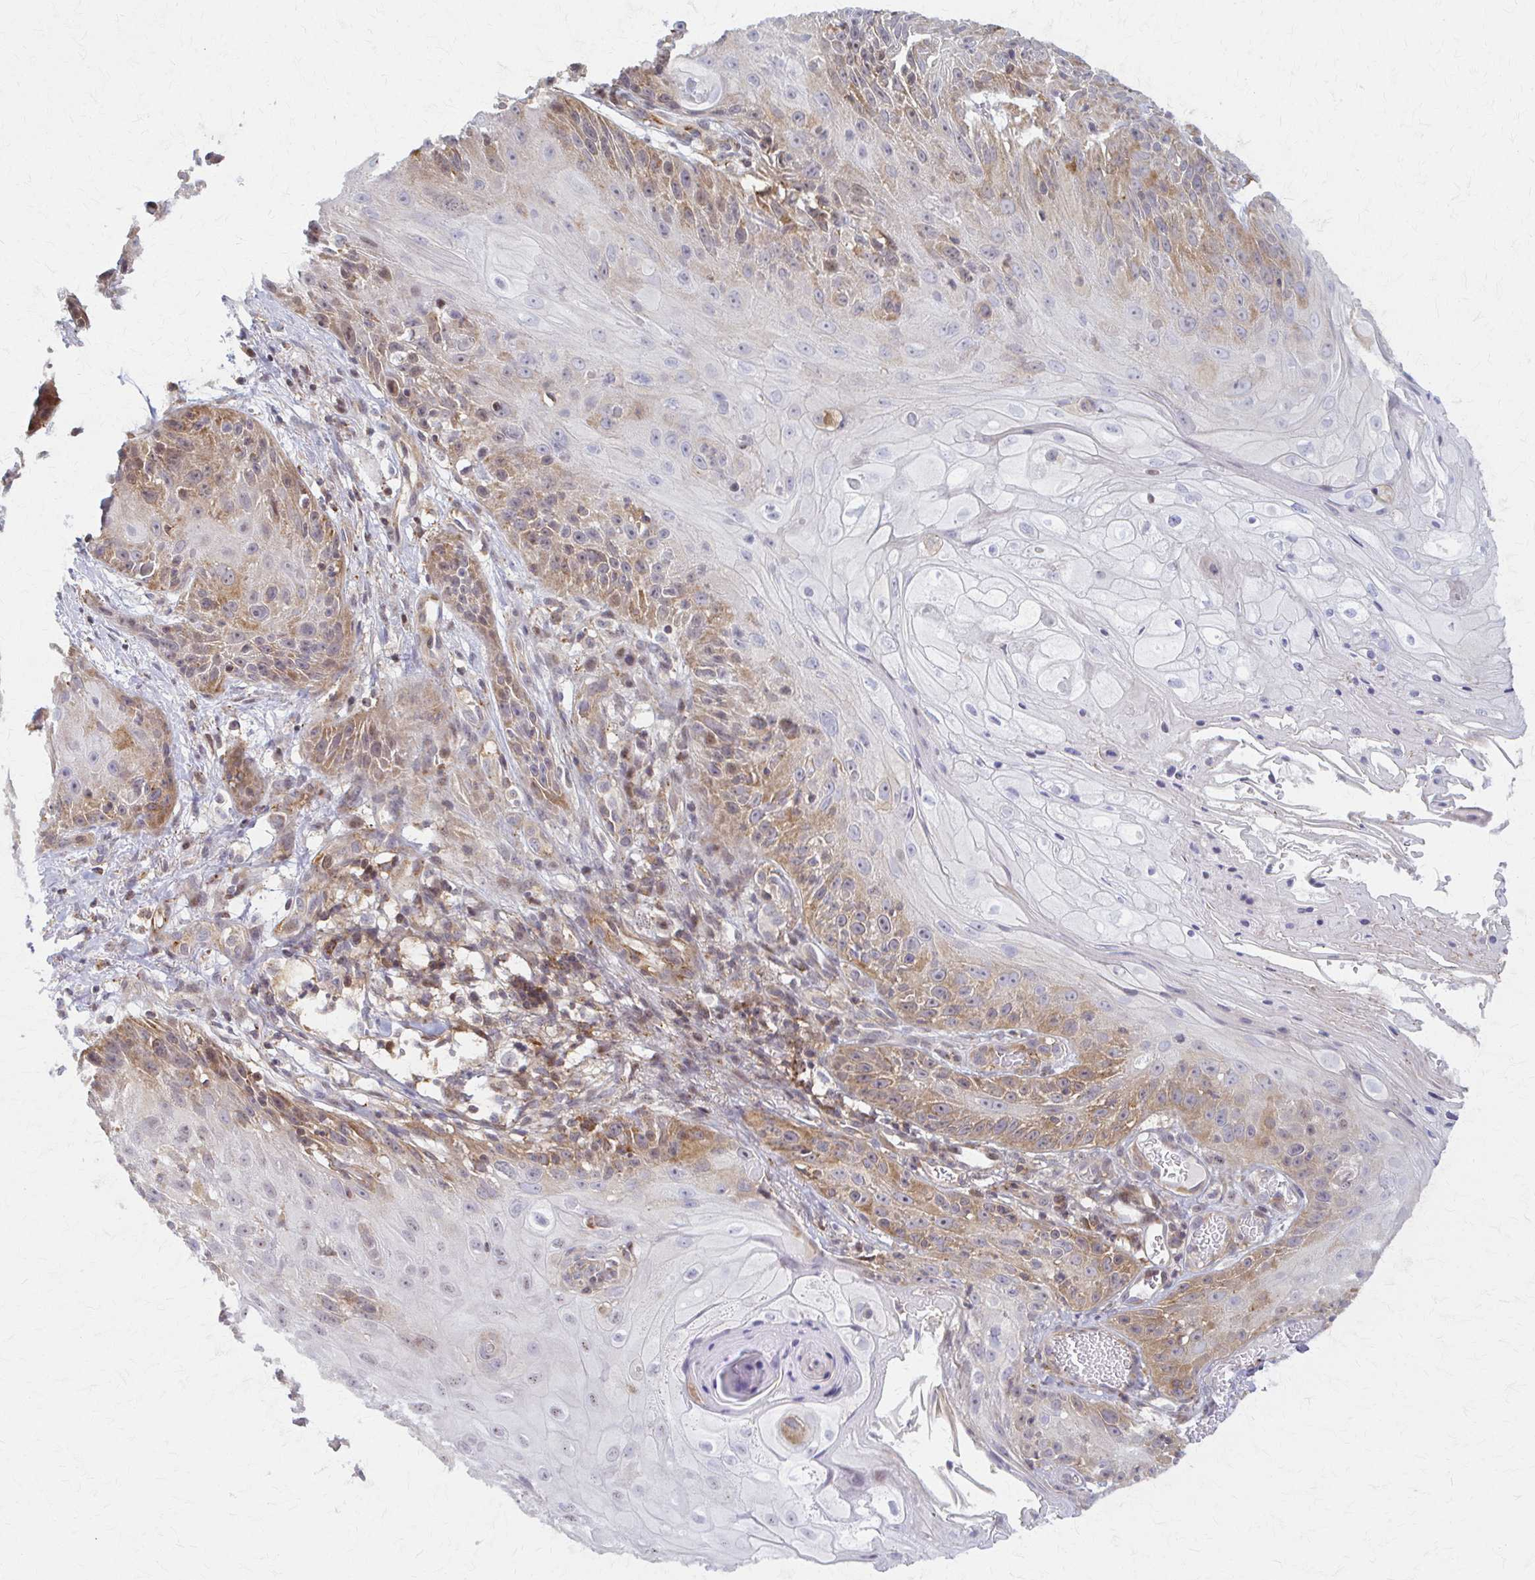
{"staining": {"intensity": "weak", "quantity": "25%-75%", "location": "cytoplasmic/membranous"}, "tissue": "skin cancer", "cell_type": "Tumor cells", "image_type": "cancer", "snomed": [{"axis": "morphology", "description": "Squamous cell carcinoma, NOS"}, {"axis": "topography", "description": "Skin"}, {"axis": "topography", "description": "Vulva"}], "caption": "A photomicrograph of skin squamous cell carcinoma stained for a protein displays weak cytoplasmic/membranous brown staining in tumor cells.", "gene": "ARHGAP35", "patient": {"sex": "female", "age": 76}}